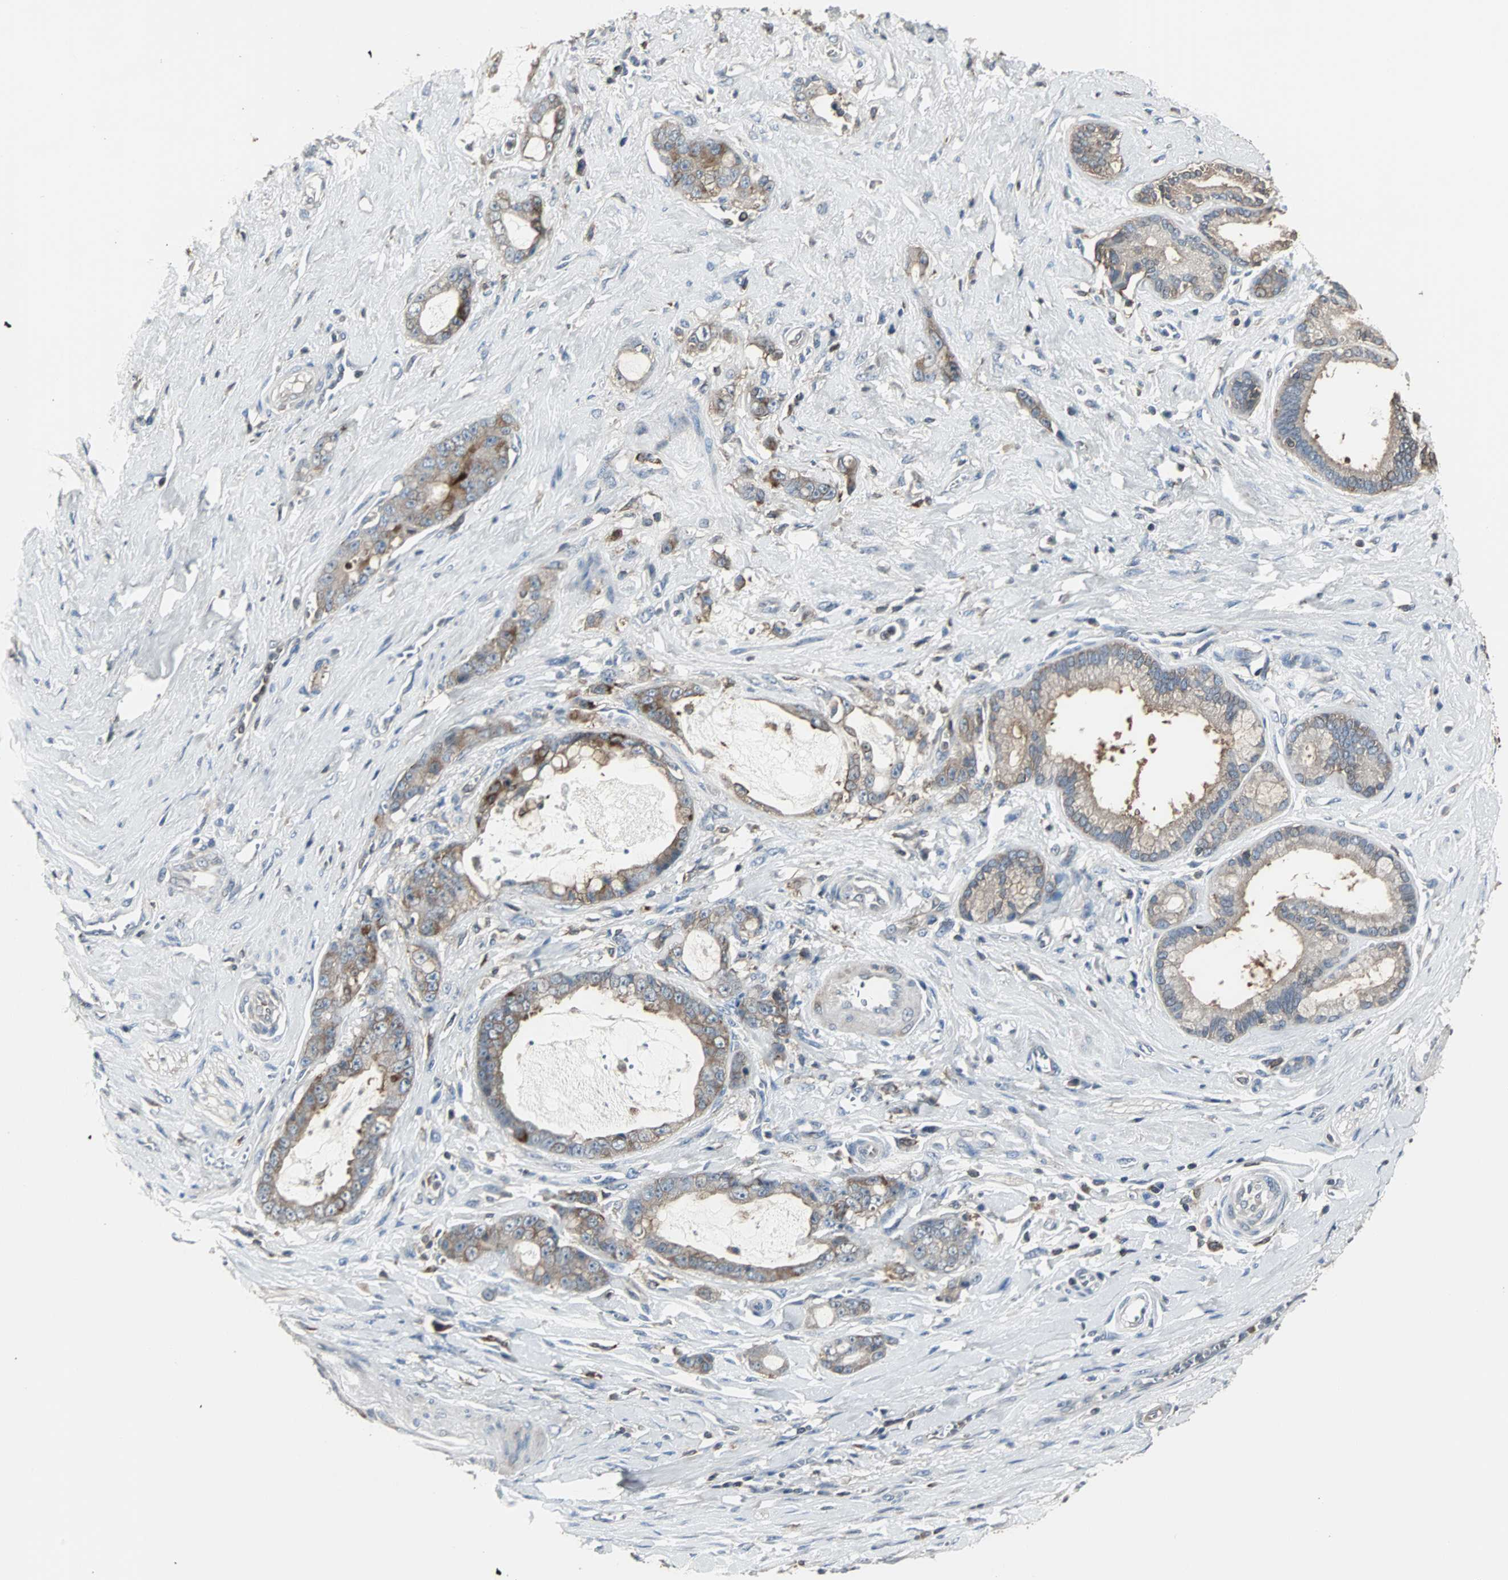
{"staining": {"intensity": "moderate", "quantity": ">75%", "location": "cytoplasmic/membranous"}, "tissue": "pancreatic cancer", "cell_type": "Tumor cells", "image_type": "cancer", "snomed": [{"axis": "morphology", "description": "Adenocarcinoma, NOS"}, {"axis": "topography", "description": "Pancreas"}], "caption": "Immunohistochemical staining of pancreatic cancer (adenocarcinoma) exhibits medium levels of moderate cytoplasmic/membranous protein positivity in approximately >75% of tumor cells. The staining is performed using DAB brown chromogen to label protein expression. The nuclei are counter-stained blue using hematoxylin.", "gene": "LRRFIP1", "patient": {"sex": "female", "age": 73}}